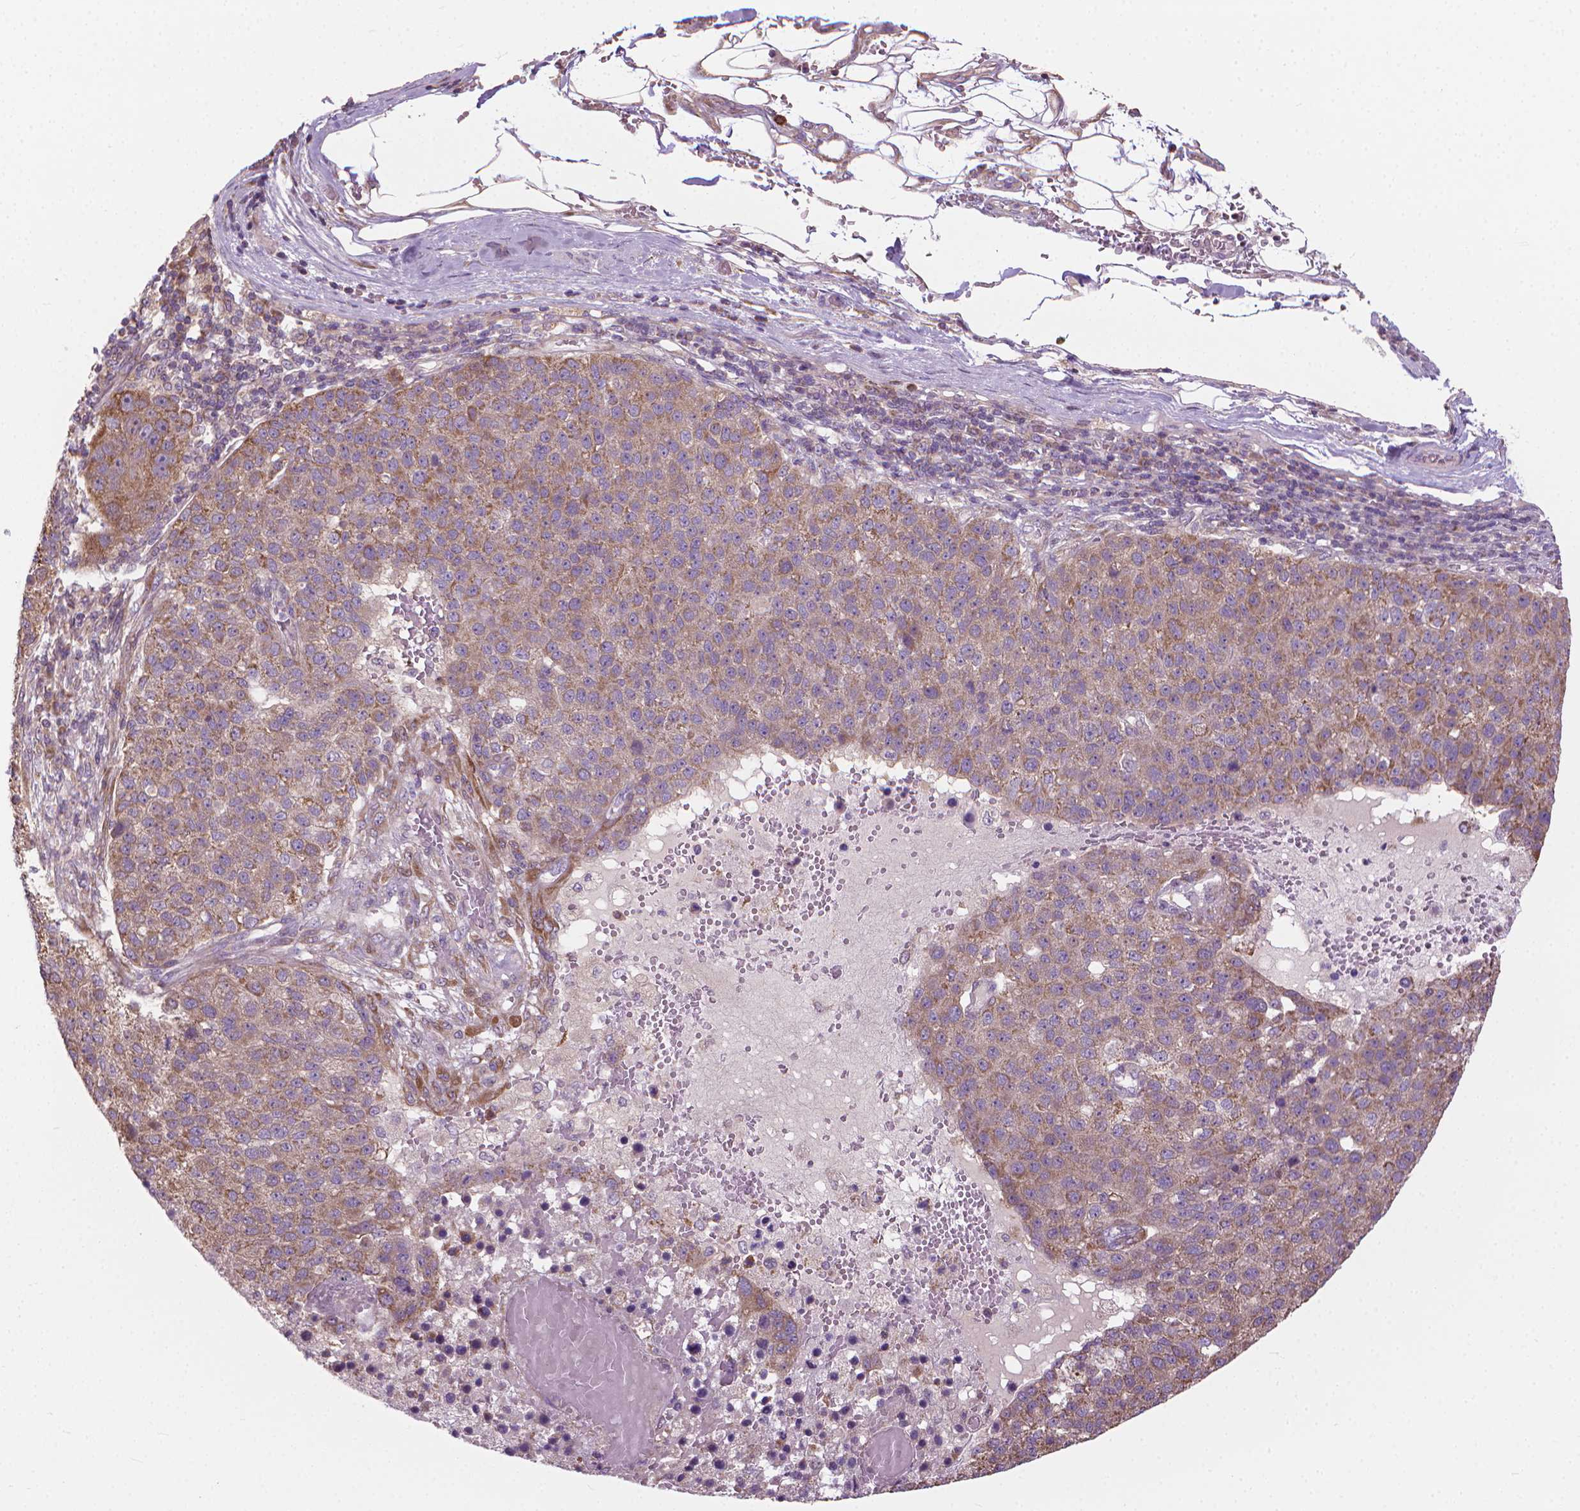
{"staining": {"intensity": "weak", "quantity": "25%-75%", "location": "cytoplasmic/membranous"}, "tissue": "pancreatic cancer", "cell_type": "Tumor cells", "image_type": "cancer", "snomed": [{"axis": "morphology", "description": "Adenocarcinoma, NOS"}, {"axis": "topography", "description": "Pancreas"}], "caption": "Approximately 25%-75% of tumor cells in human pancreatic cancer demonstrate weak cytoplasmic/membranous protein staining as visualized by brown immunohistochemical staining.", "gene": "NUDT1", "patient": {"sex": "female", "age": 61}}